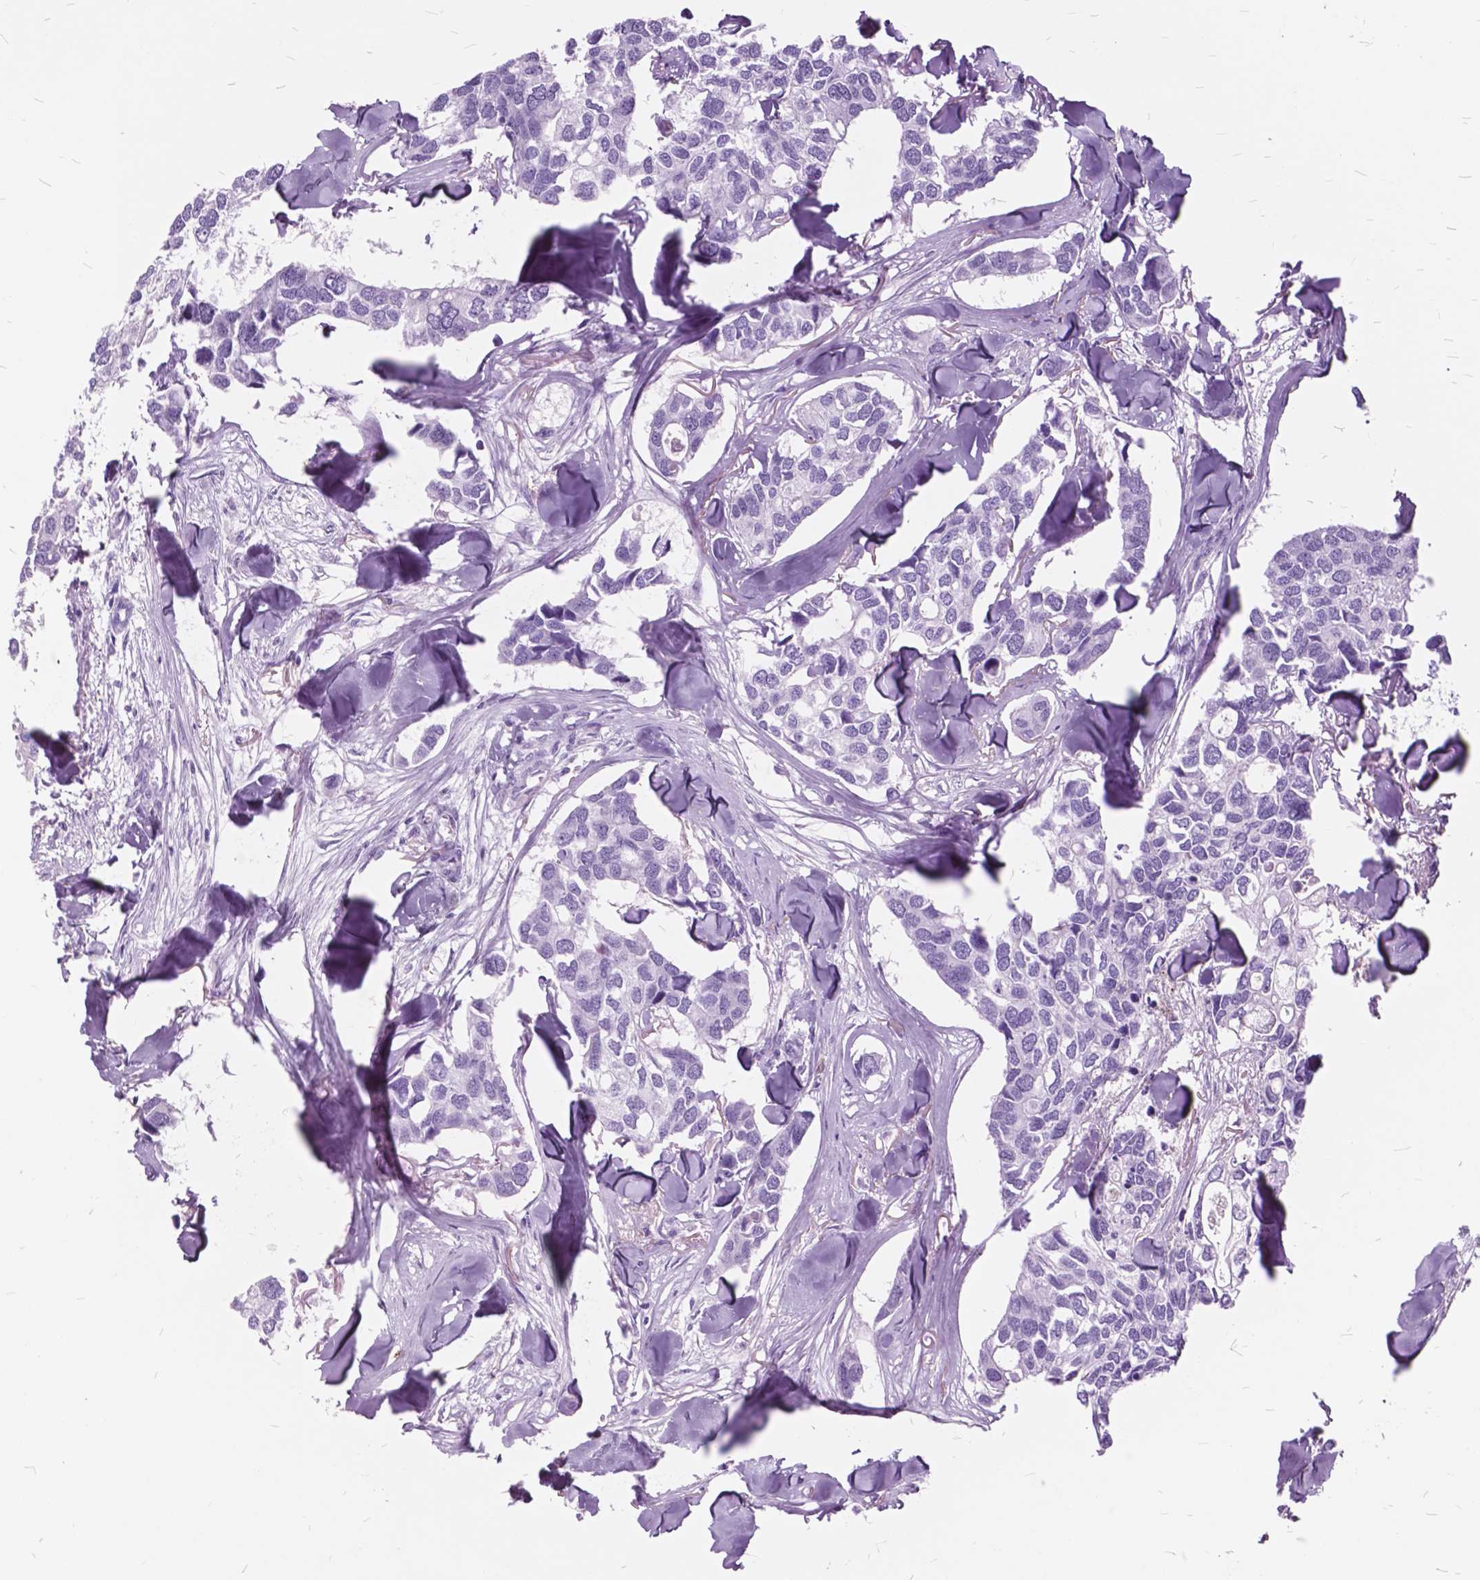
{"staining": {"intensity": "negative", "quantity": "none", "location": "none"}, "tissue": "breast cancer", "cell_type": "Tumor cells", "image_type": "cancer", "snomed": [{"axis": "morphology", "description": "Duct carcinoma"}, {"axis": "topography", "description": "Breast"}], "caption": "IHC of human breast cancer displays no positivity in tumor cells.", "gene": "GDF9", "patient": {"sex": "female", "age": 83}}